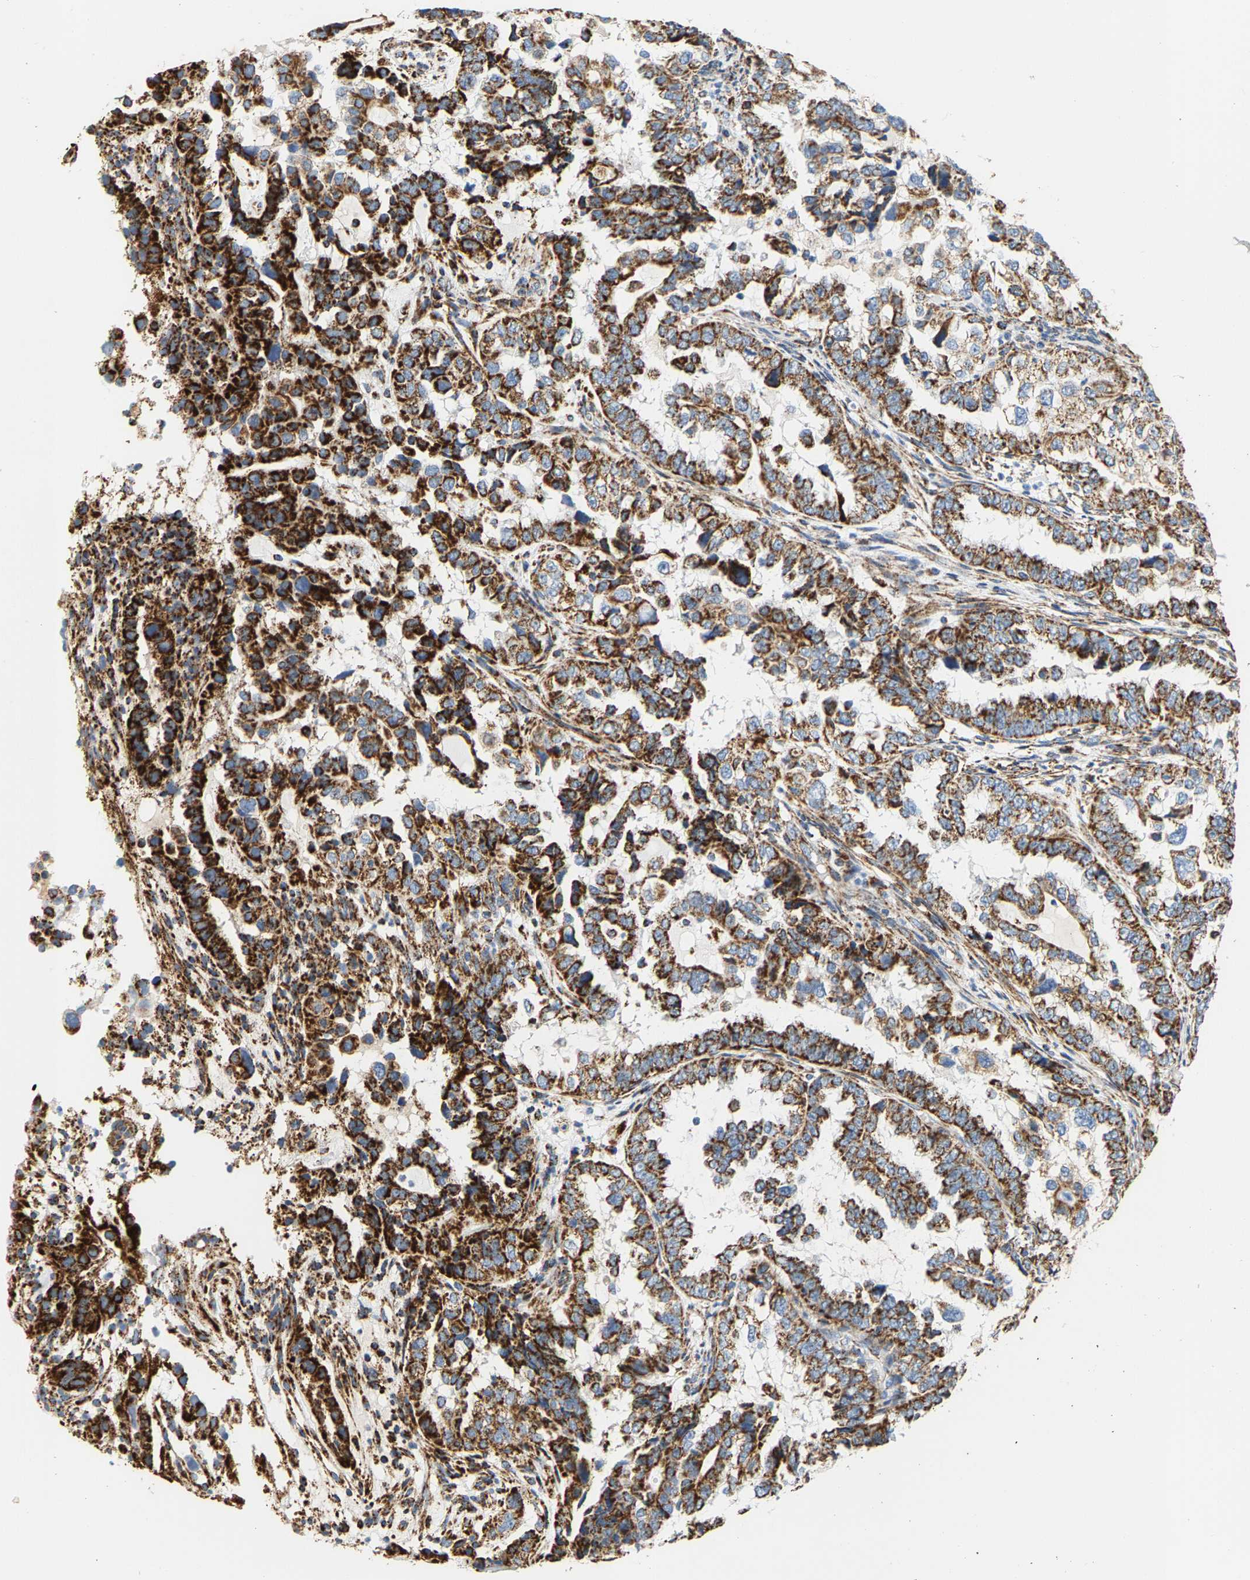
{"staining": {"intensity": "strong", "quantity": ">75%", "location": "cytoplasmic/membranous"}, "tissue": "endometrial cancer", "cell_type": "Tumor cells", "image_type": "cancer", "snomed": [{"axis": "morphology", "description": "Adenocarcinoma, NOS"}, {"axis": "topography", "description": "Endometrium"}], "caption": "Endometrial cancer (adenocarcinoma) tissue displays strong cytoplasmic/membranous expression in about >75% of tumor cells, visualized by immunohistochemistry.", "gene": "SHMT2", "patient": {"sex": "female", "age": 85}}